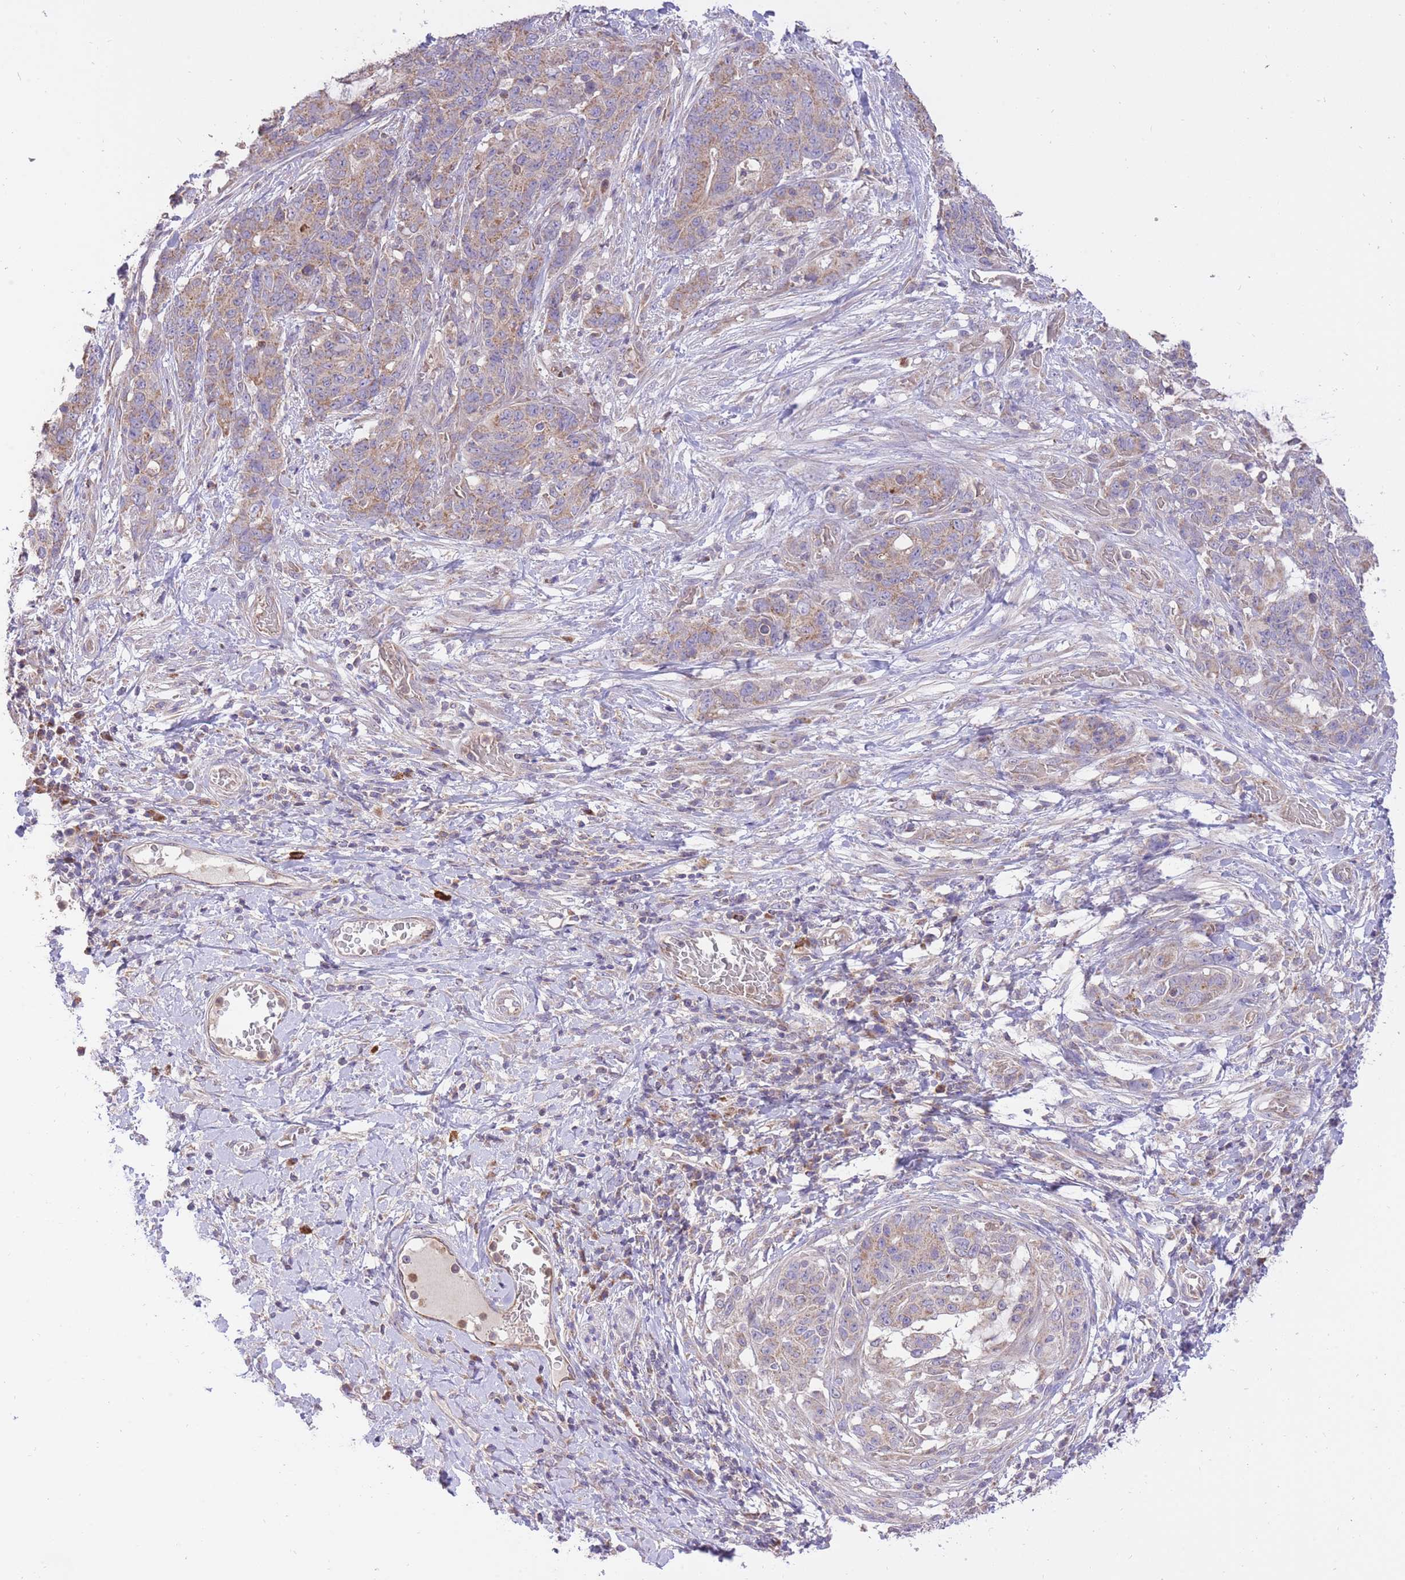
{"staining": {"intensity": "moderate", "quantity": ">75%", "location": "cytoplasmic/membranous"}, "tissue": "stomach cancer", "cell_type": "Tumor cells", "image_type": "cancer", "snomed": [{"axis": "morphology", "description": "Normal tissue, NOS"}, {"axis": "morphology", "description": "Adenocarcinoma, NOS"}, {"axis": "topography", "description": "Stomach"}], "caption": "Protein expression analysis of human stomach adenocarcinoma reveals moderate cytoplasmic/membranous positivity in approximately >75% of tumor cells. (IHC, brightfield microscopy, high magnification).", "gene": "PREP", "patient": {"sex": "female", "age": 64}}